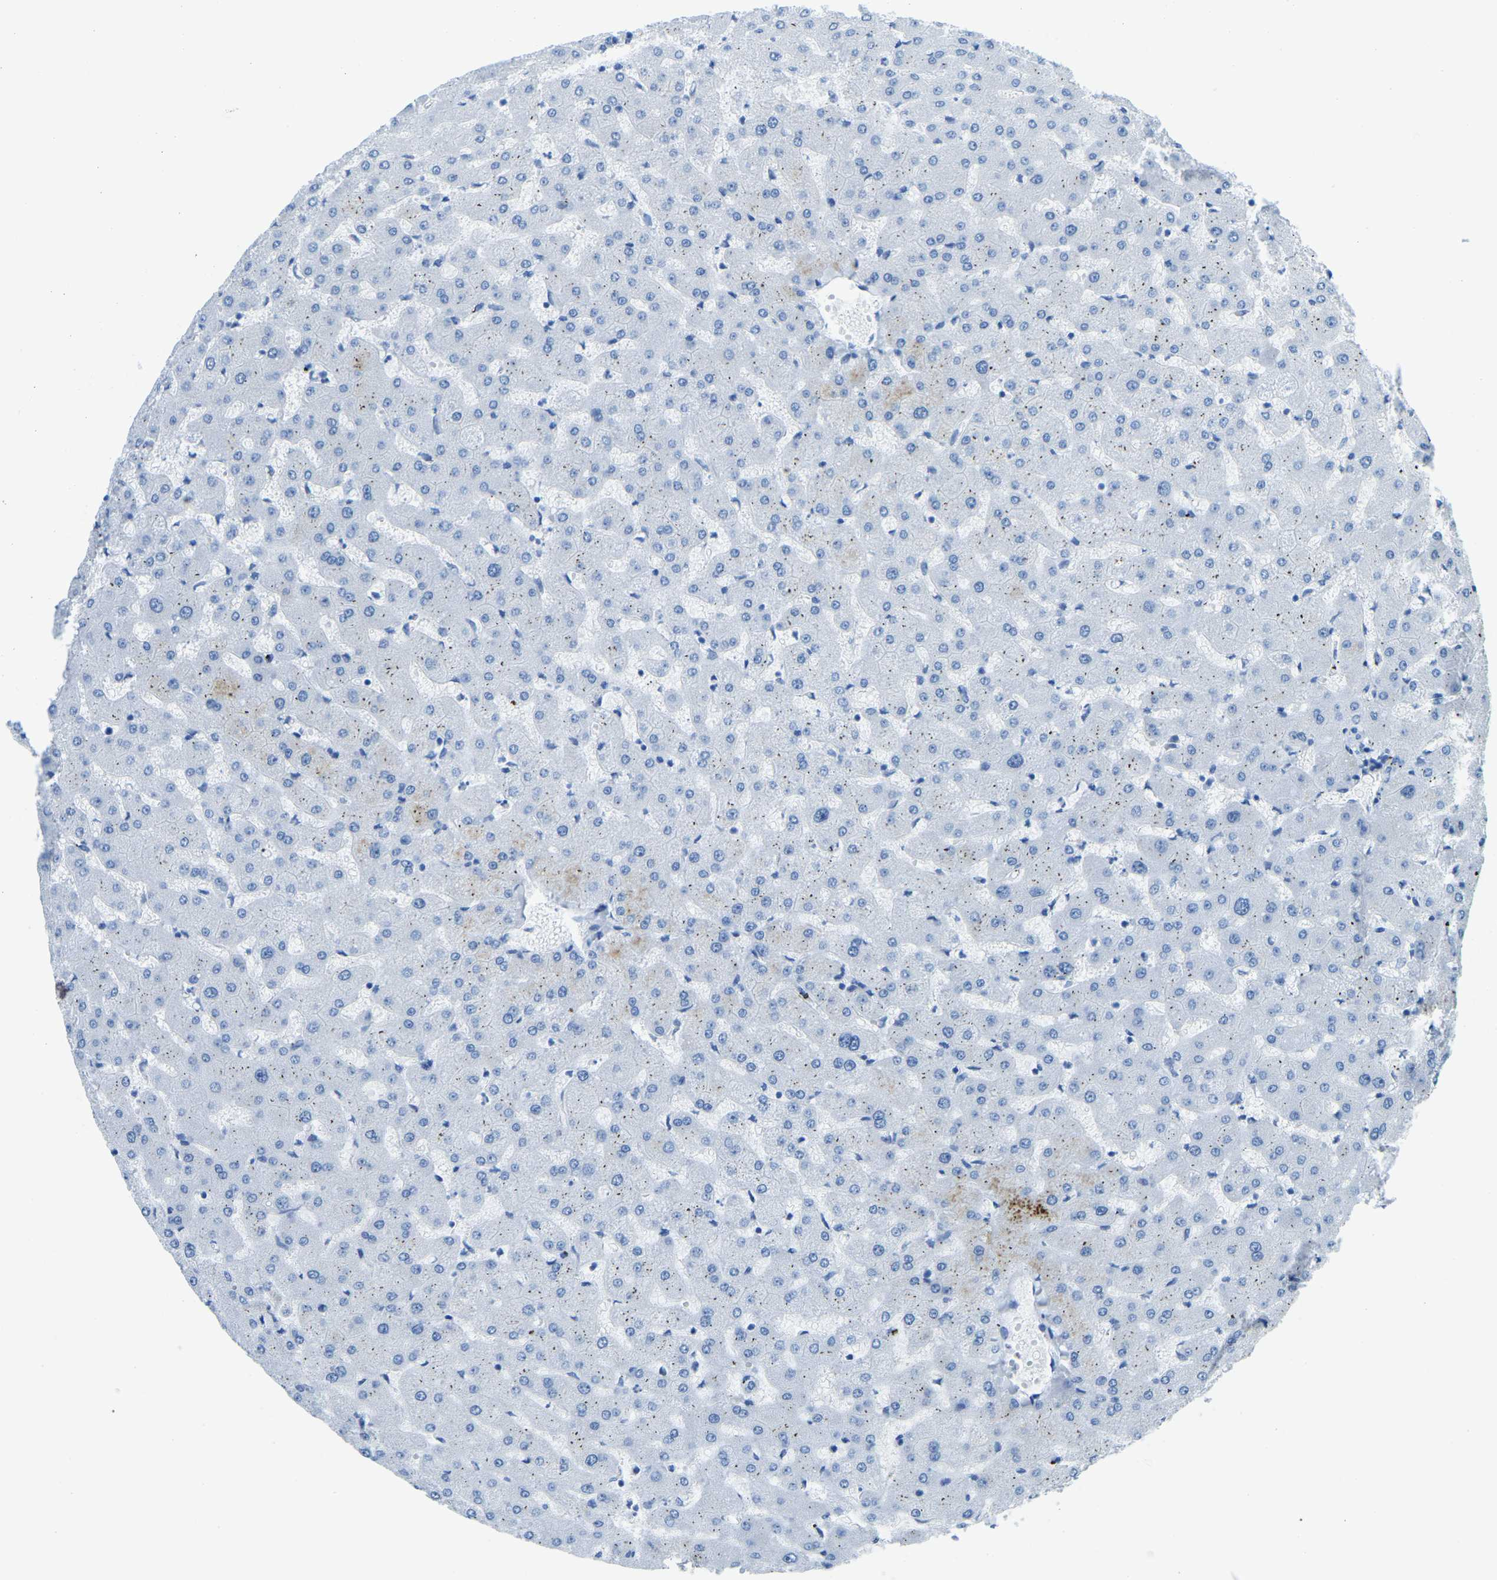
{"staining": {"intensity": "negative", "quantity": "none", "location": "none"}, "tissue": "liver", "cell_type": "Cholangiocytes", "image_type": "normal", "snomed": [{"axis": "morphology", "description": "Normal tissue, NOS"}, {"axis": "topography", "description": "Liver"}], "caption": "Immunohistochemistry micrograph of normal liver: human liver stained with DAB (3,3'-diaminobenzidine) demonstrates no significant protein positivity in cholangiocytes. (DAB immunohistochemistry with hematoxylin counter stain).", "gene": "NANS", "patient": {"sex": "female", "age": 63}}